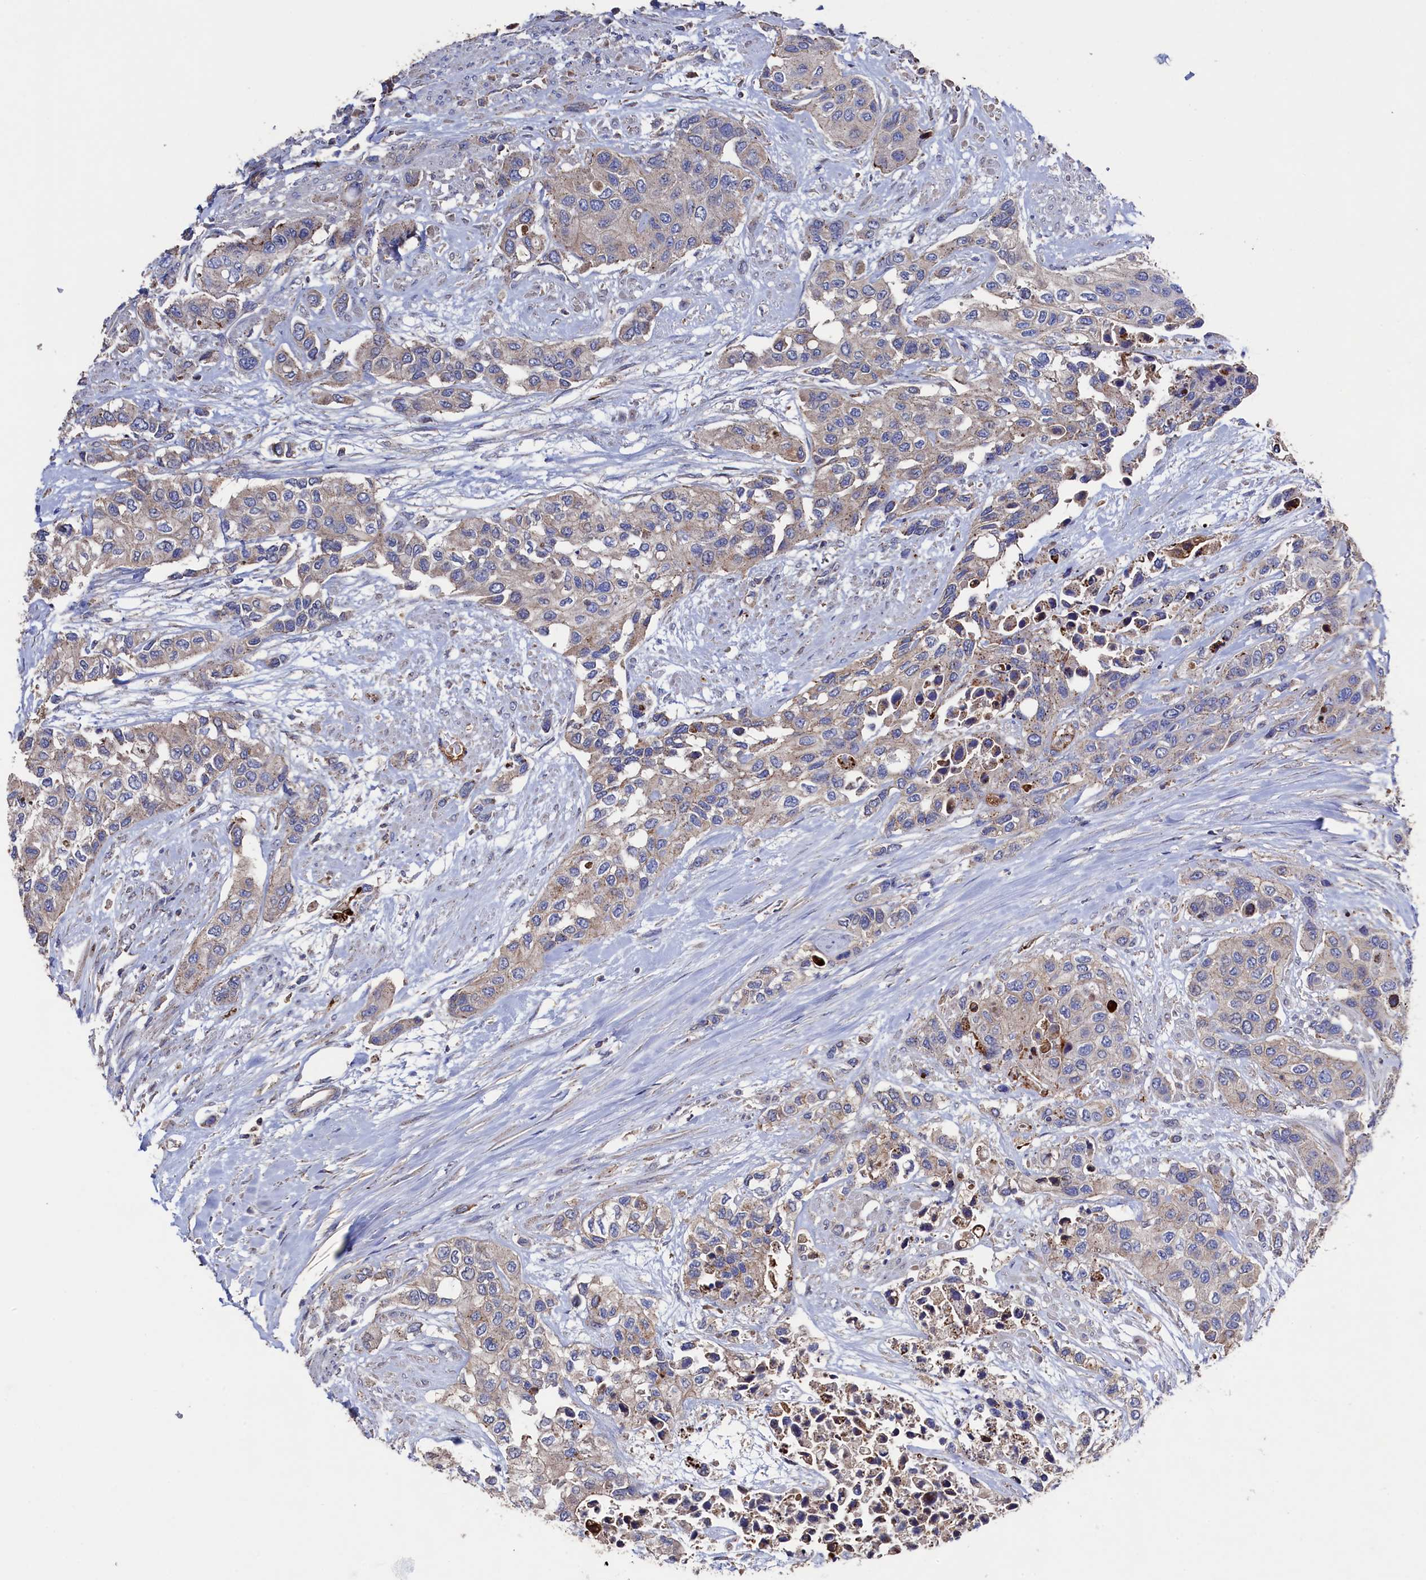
{"staining": {"intensity": "weak", "quantity": ">75%", "location": "cytoplasmic/membranous"}, "tissue": "urothelial cancer", "cell_type": "Tumor cells", "image_type": "cancer", "snomed": [{"axis": "morphology", "description": "Normal tissue, NOS"}, {"axis": "morphology", "description": "Urothelial carcinoma, High grade"}, {"axis": "topography", "description": "Vascular tissue"}, {"axis": "topography", "description": "Urinary bladder"}], "caption": "A low amount of weak cytoplasmic/membranous staining is identified in approximately >75% of tumor cells in urothelial cancer tissue.", "gene": "TK2", "patient": {"sex": "female", "age": 56}}